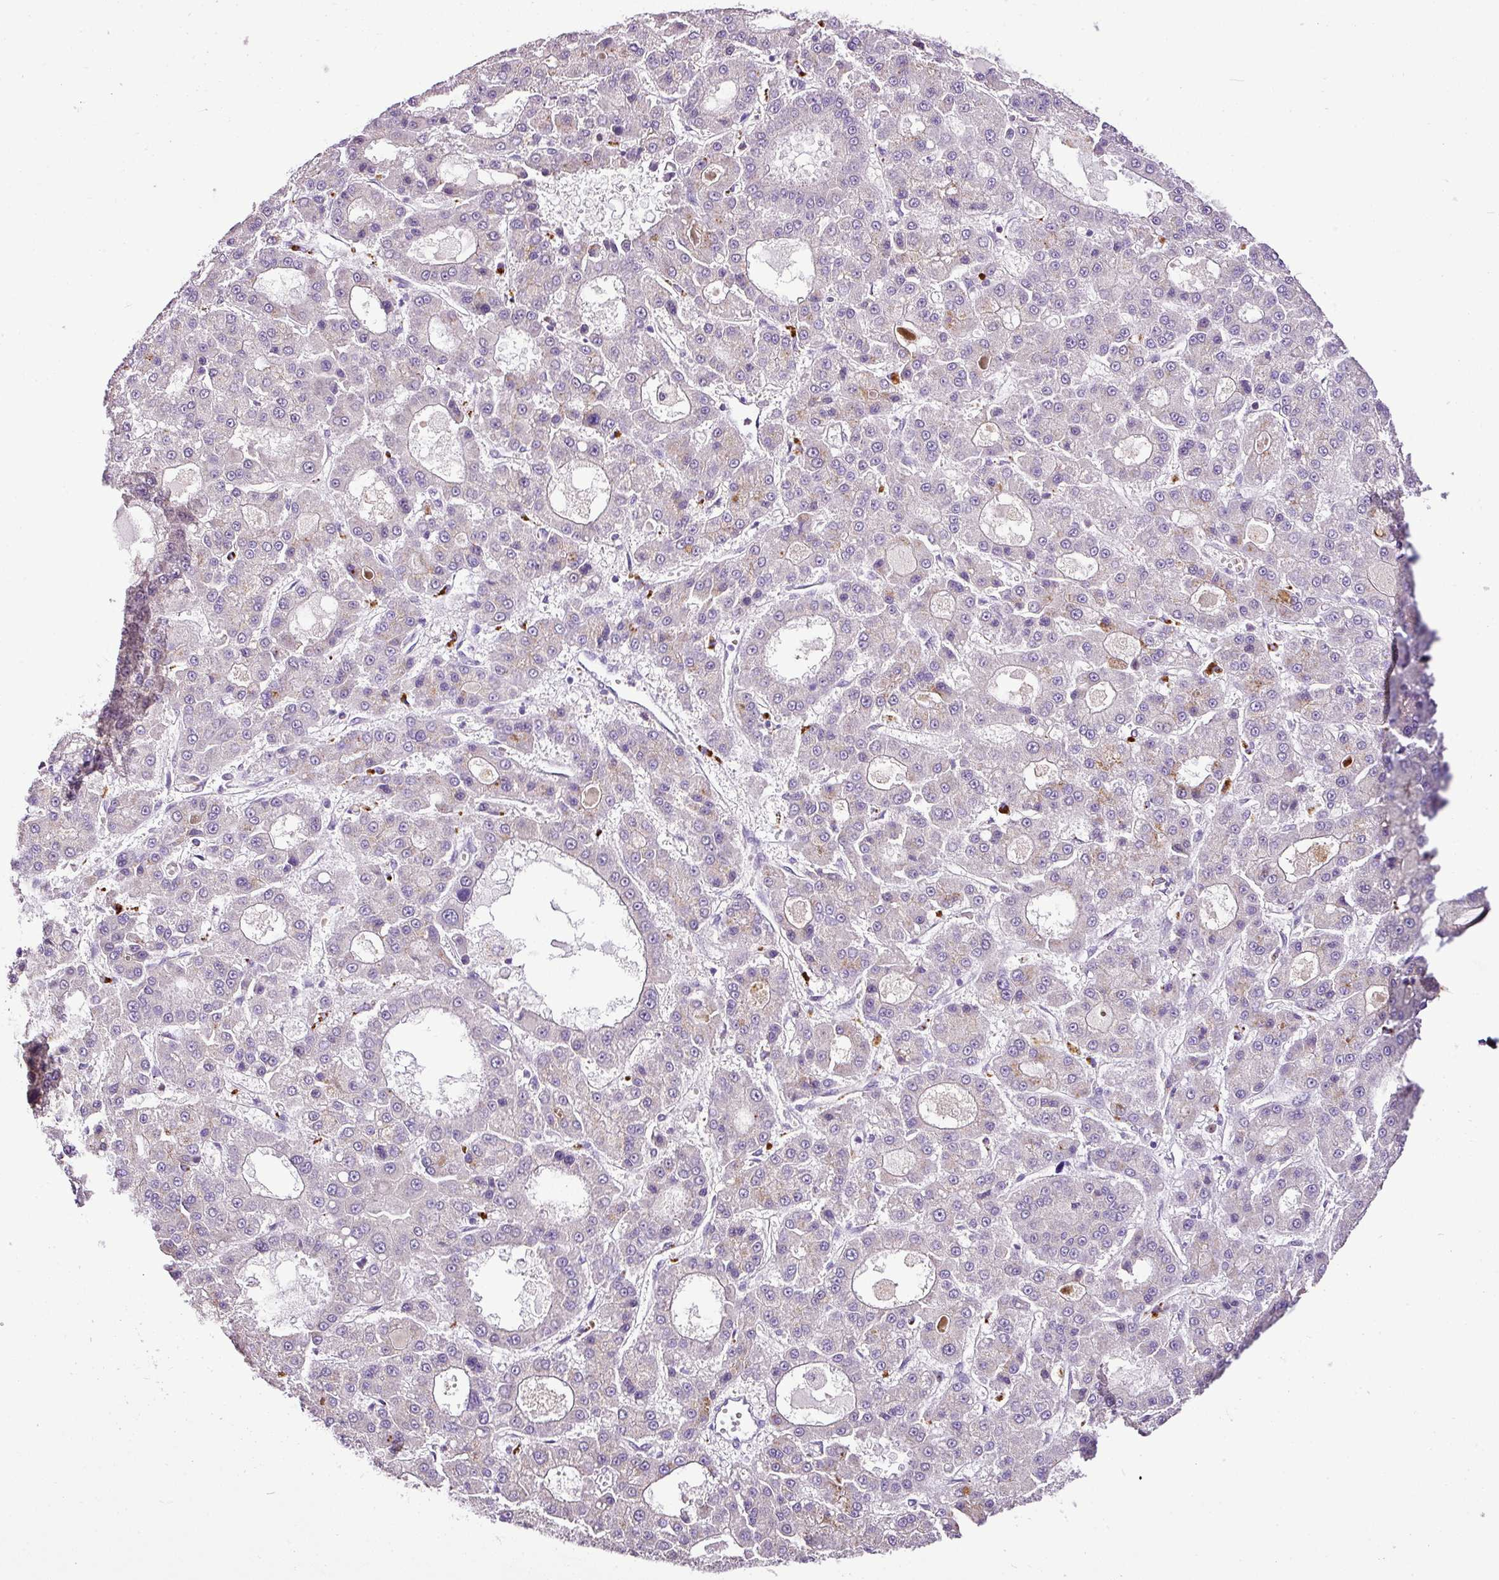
{"staining": {"intensity": "negative", "quantity": "none", "location": "none"}, "tissue": "liver cancer", "cell_type": "Tumor cells", "image_type": "cancer", "snomed": [{"axis": "morphology", "description": "Carcinoma, Hepatocellular, NOS"}, {"axis": "topography", "description": "Liver"}], "caption": "Human hepatocellular carcinoma (liver) stained for a protein using immunohistochemistry exhibits no staining in tumor cells.", "gene": "ESR1", "patient": {"sex": "male", "age": 70}}